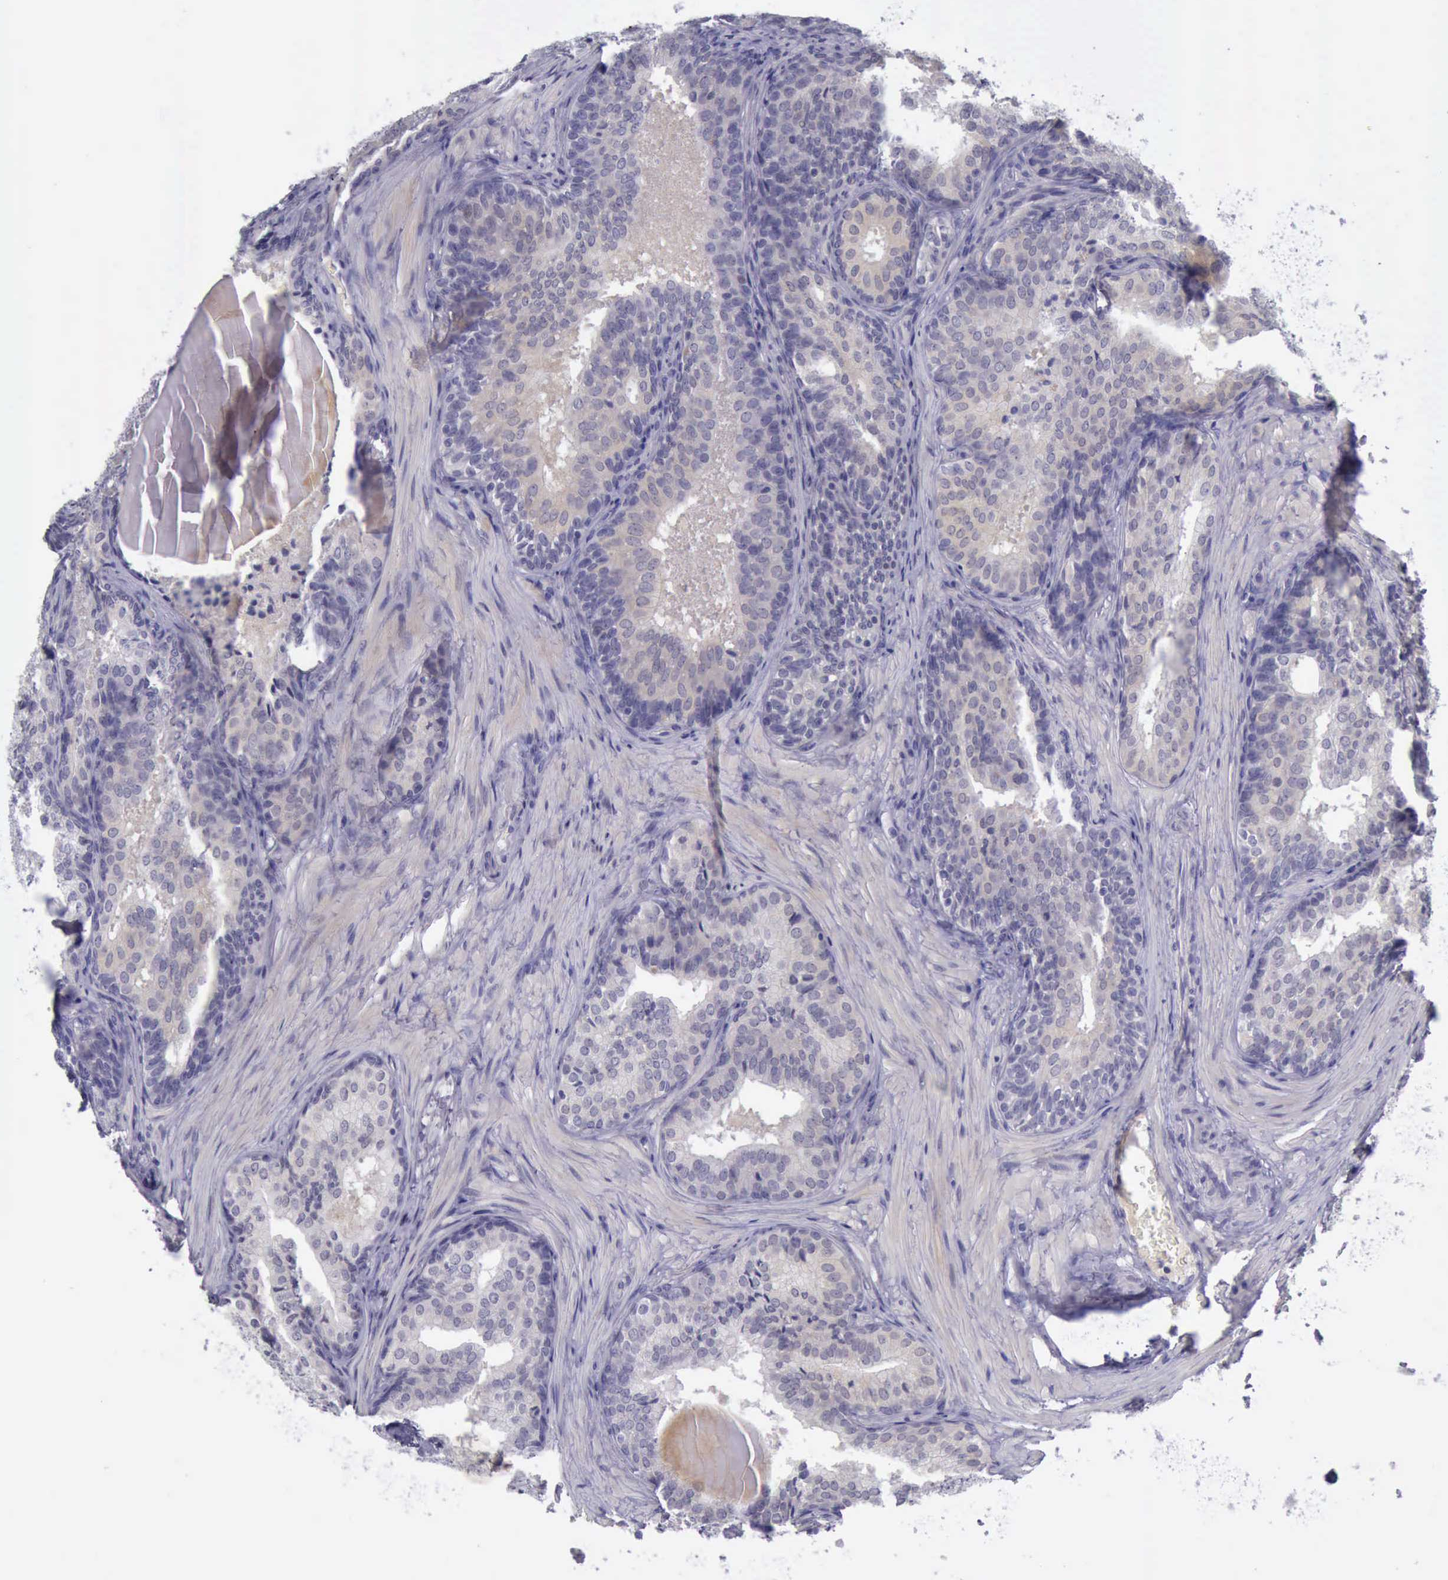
{"staining": {"intensity": "weak", "quantity": "25%-75%", "location": "cytoplasmic/membranous"}, "tissue": "prostate cancer", "cell_type": "Tumor cells", "image_type": "cancer", "snomed": [{"axis": "morphology", "description": "Adenocarcinoma, Low grade"}, {"axis": "topography", "description": "Prostate"}], "caption": "Immunohistochemistry (IHC) of human prostate cancer shows low levels of weak cytoplasmic/membranous positivity in about 25%-75% of tumor cells.", "gene": "ARNT2", "patient": {"sex": "male", "age": 69}}